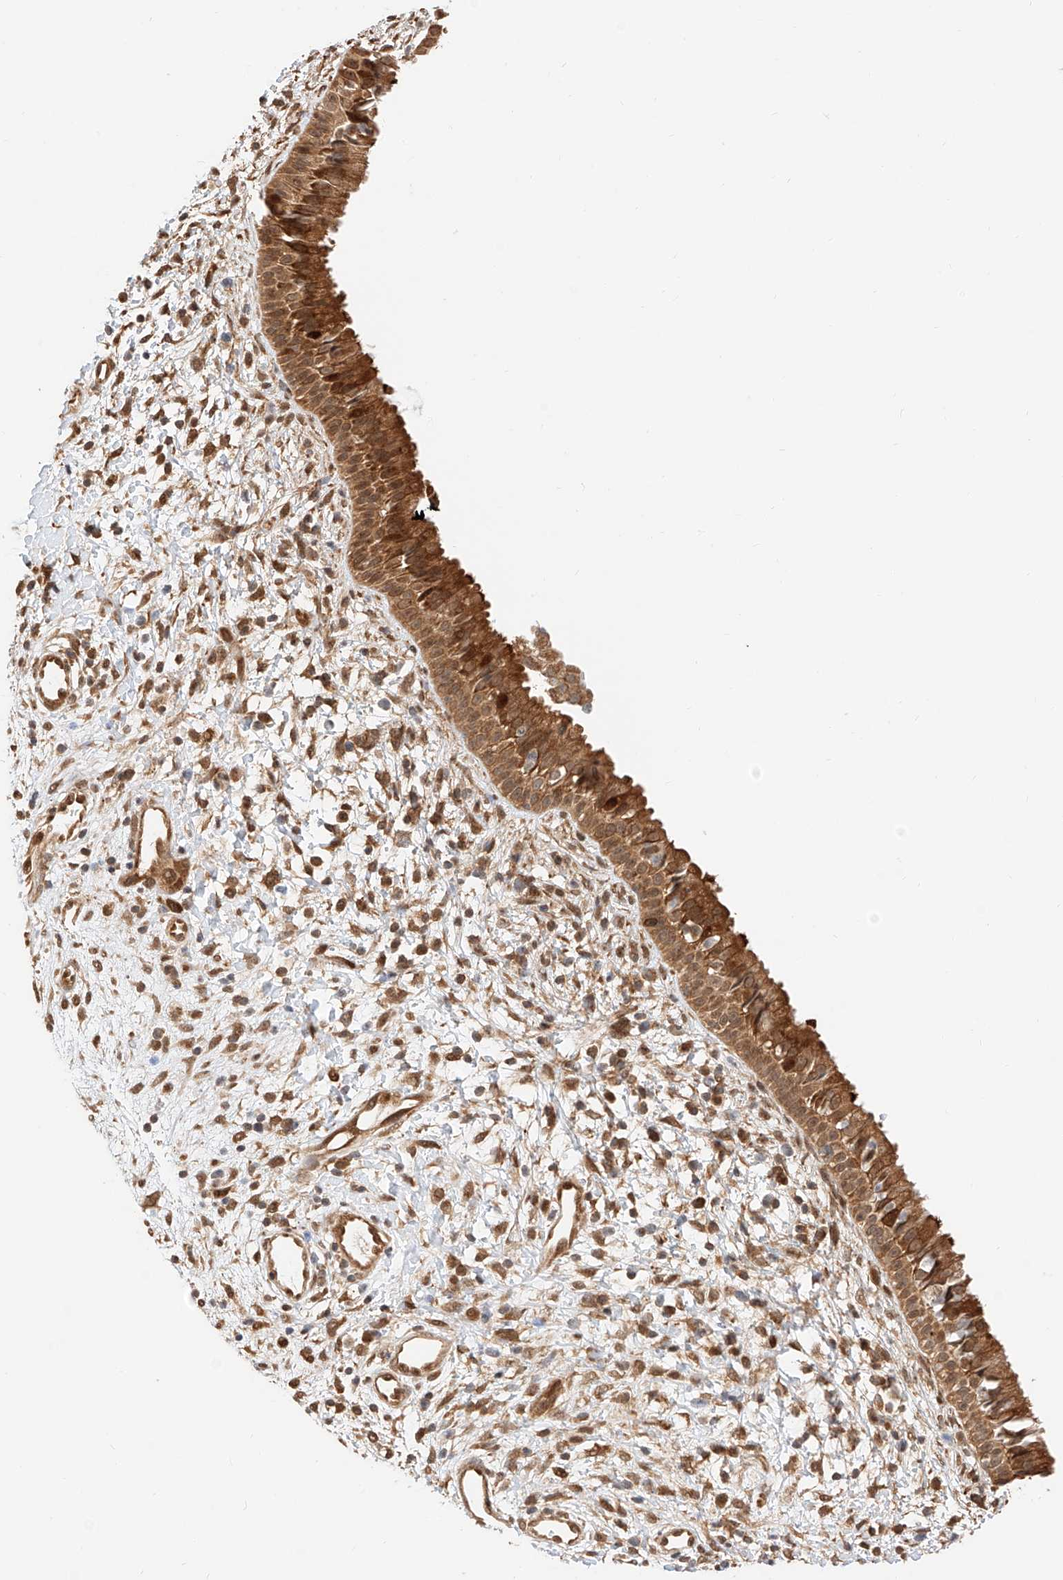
{"staining": {"intensity": "strong", "quantity": ">75%", "location": "cytoplasmic/membranous"}, "tissue": "nasopharynx", "cell_type": "Respiratory epithelial cells", "image_type": "normal", "snomed": [{"axis": "morphology", "description": "Normal tissue, NOS"}, {"axis": "topography", "description": "Nasopharynx"}], "caption": "DAB (3,3'-diaminobenzidine) immunohistochemical staining of normal human nasopharynx demonstrates strong cytoplasmic/membranous protein expression in about >75% of respiratory epithelial cells. (DAB IHC with brightfield microscopy, high magnification).", "gene": "EIF4H", "patient": {"sex": "male", "age": 22}}